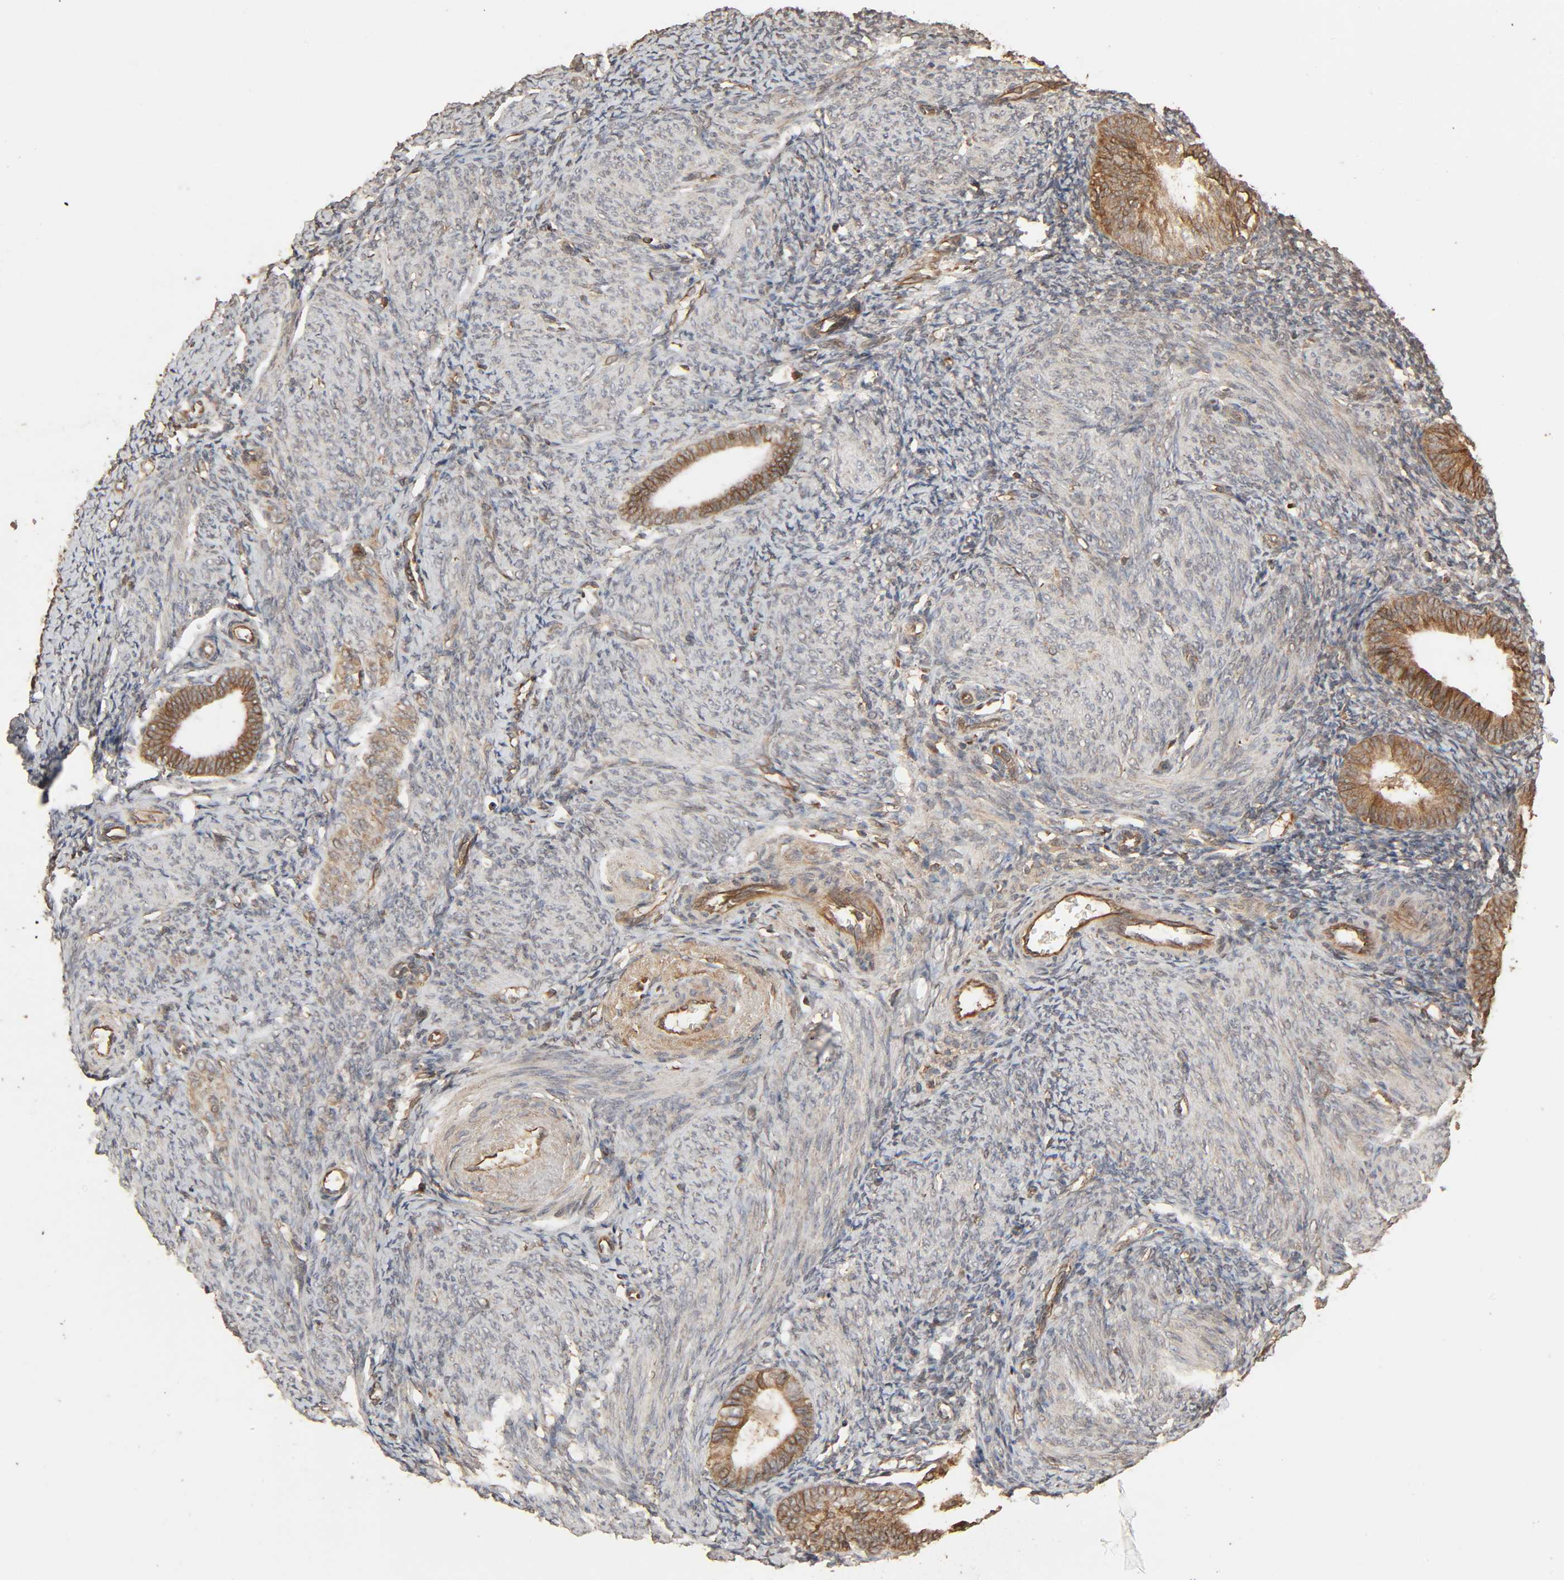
{"staining": {"intensity": "weak", "quantity": ">75%", "location": "cytoplasmic/membranous"}, "tissue": "endometrium", "cell_type": "Cells in endometrial stroma", "image_type": "normal", "snomed": [{"axis": "morphology", "description": "Normal tissue, NOS"}, {"axis": "topography", "description": "Endometrium"}], "caption": "A micrograph showing weak cytoplasmic/membranous expression in about >75% of cells in endometrial stroma in unremarkable endometrium, as visualized by brown immunohistochemical staining.", "gene": "RPS6KA6", "patient": {"sex": "female", "age": 57}}